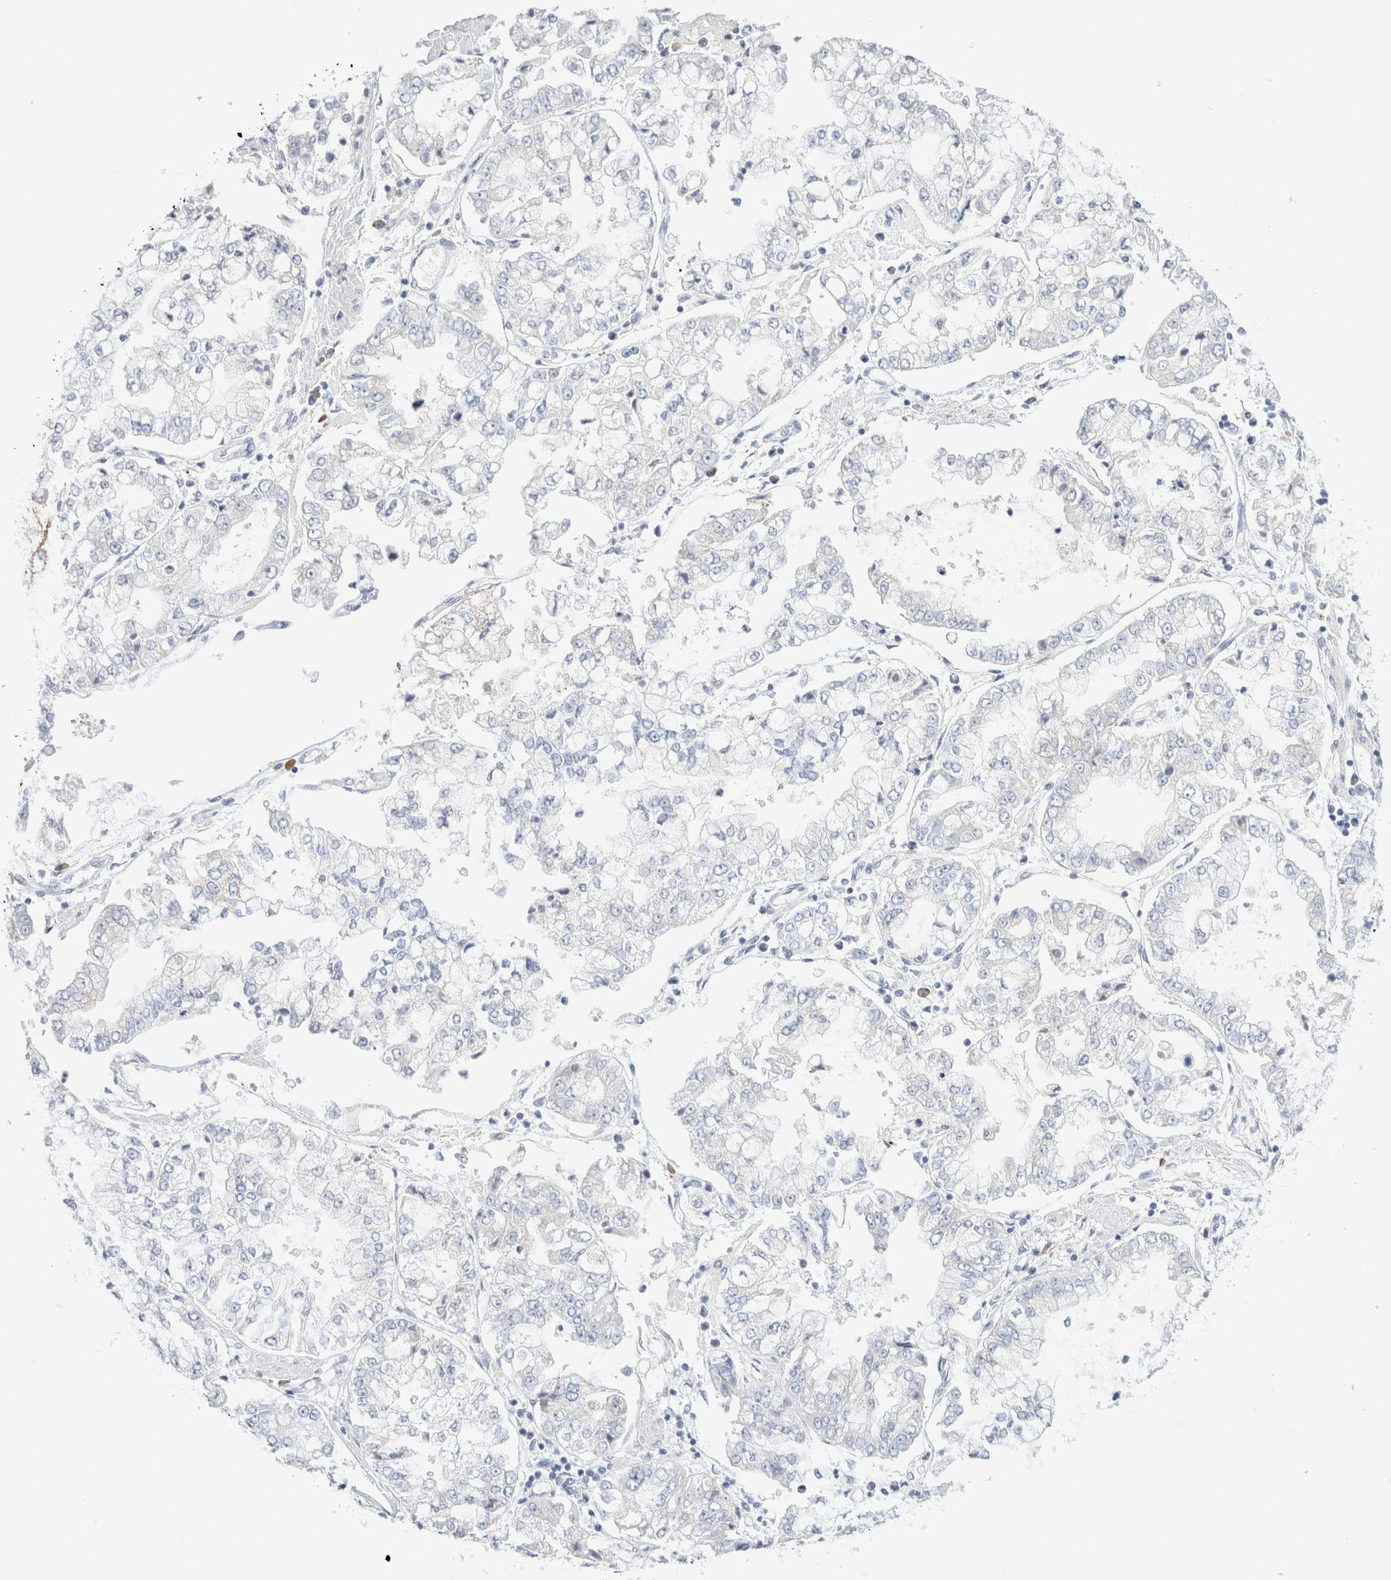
{"staining": {"intensity": "negative", "quantity": "none", "location": "none"}, "tissue": "stomach cancer", "cell_type": "Tumor cells", "image_type": "cancer", "snomed": [{"axis": "morphology", "description": "Adenocarcinoma, NOS"}, {"axis": "topography", "description": "Stomach"}], "caption": "This is an immunohistochemistry photomicrograph of stomach adenocarcinoma. There is no staining in tumor cells.", "gene": "GADD45G", "patient": {"sex": "male", "age": 76}}